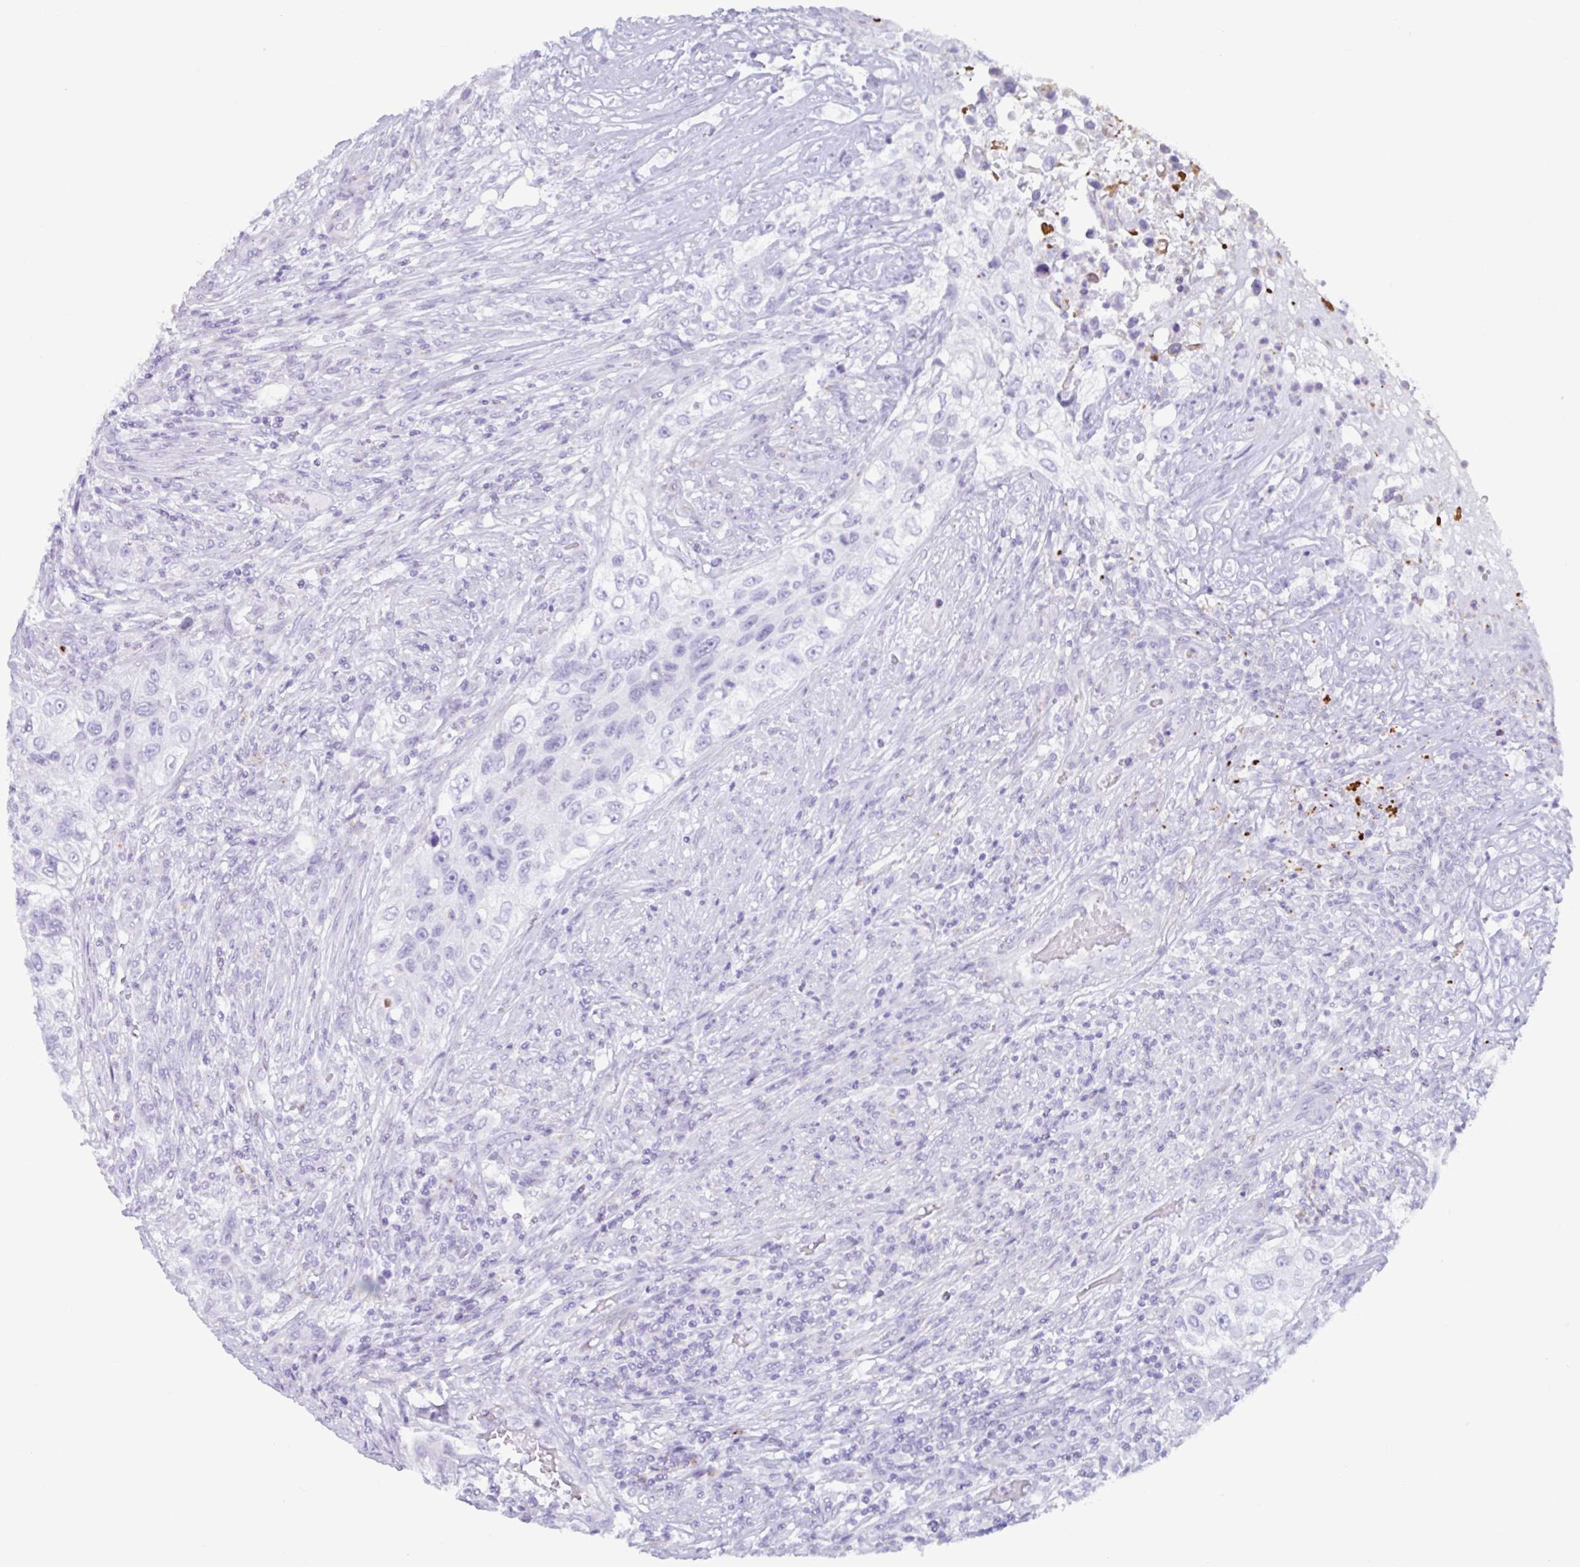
{"staining": {"intensity": "negative", "quantity": "none", "location": "none"}, "tissue": "urothelial cancer", "cell_type": "Tumor cells", "image_type": "cancer", "snomed": [{"axis": "morphology", "description": "Urothelial carcinoma, High grade"}, {"axis": "topography", "description": "Urinary bladder"}], "caption": "IHC of high-grade urothelial carcinoma shows no positivity in tumor cells. (Brightfield microscopy of DAB IHC at high magnification).", "gene": "DTWD2", "patient": {"sex": "female", "age": 60}}